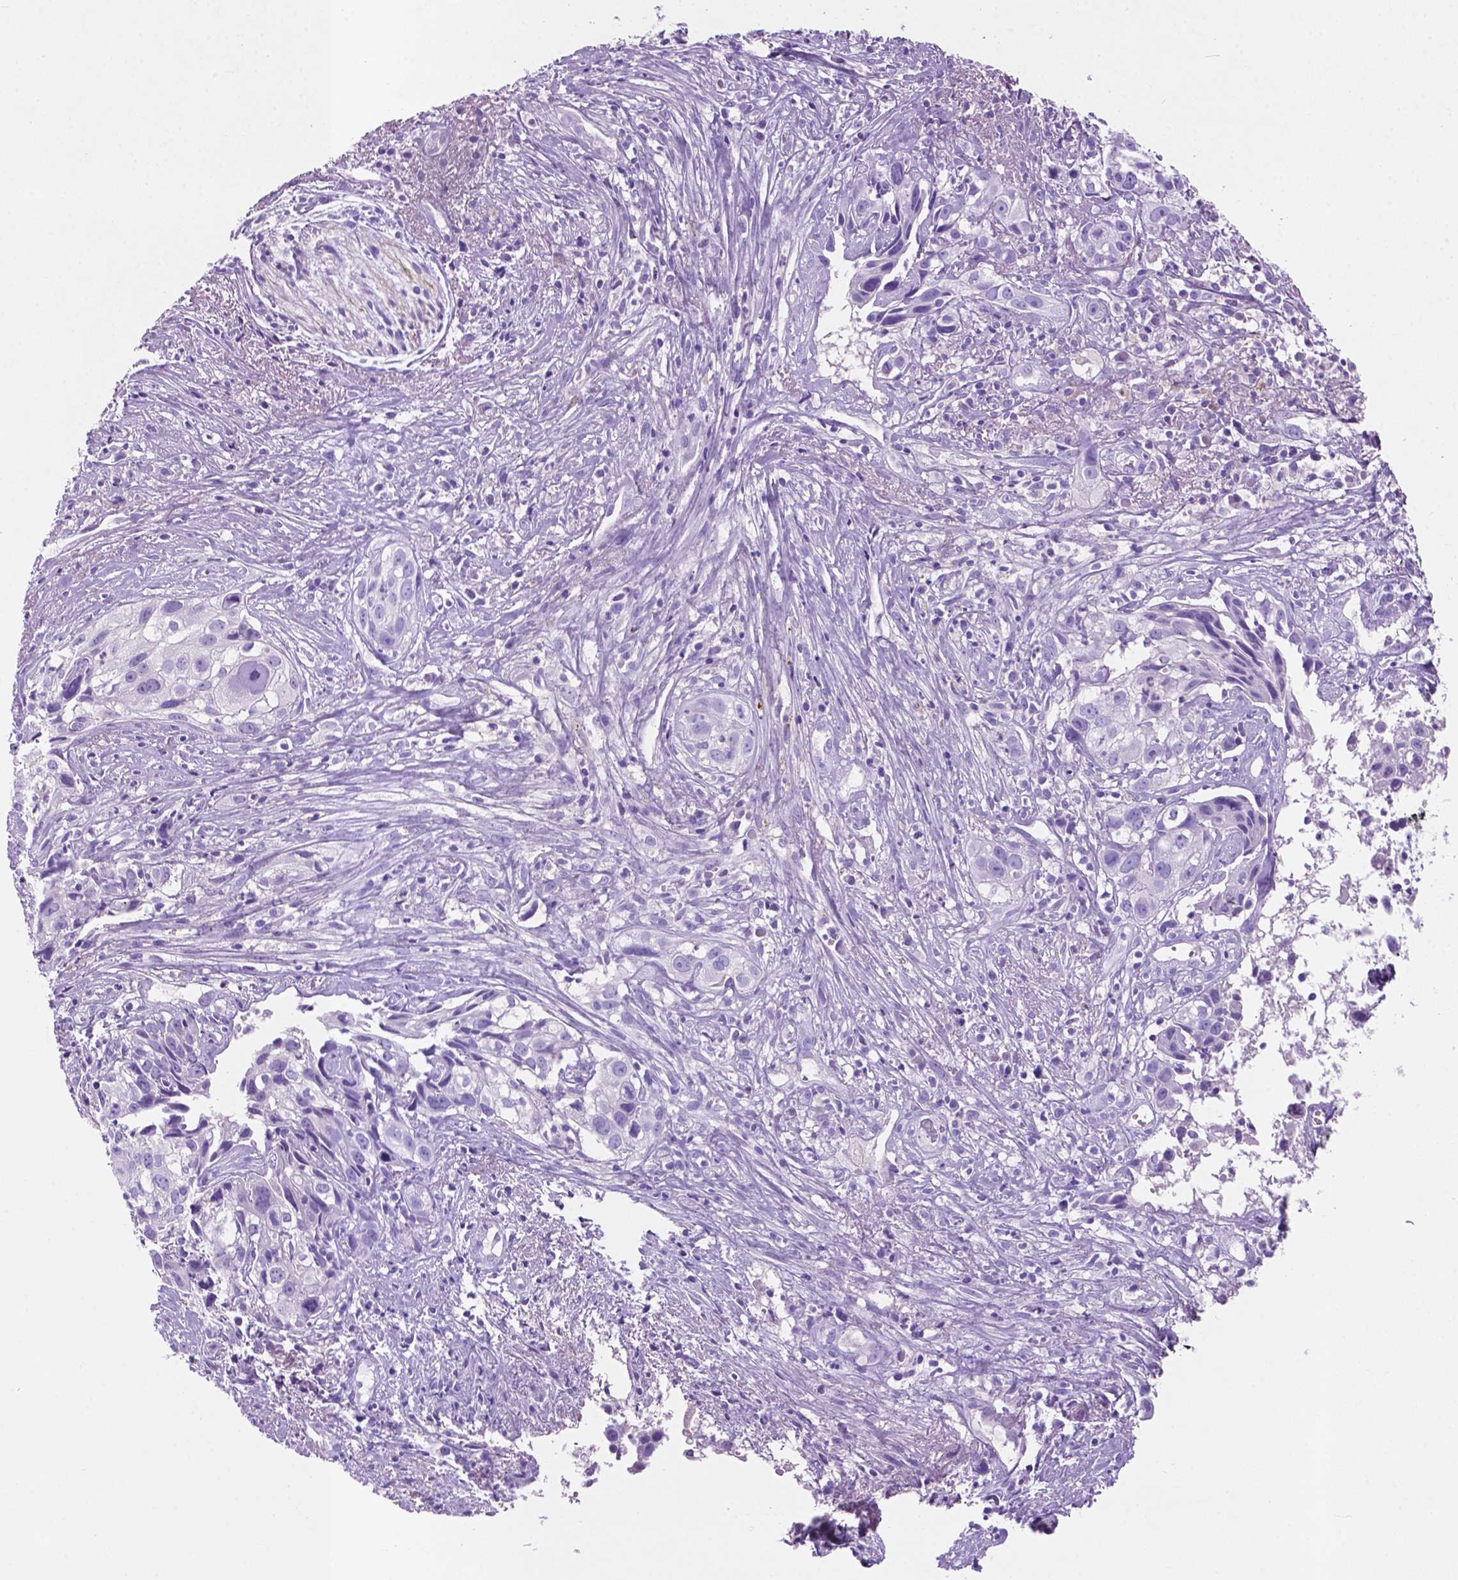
{"staining": {"intensity": "negative", "quantity": "none", "location": "none"}, "tissue": "cervical cancer", "cell_type": "Tumor cells", "image_type": "cancer", "snomed": [{"axis": "morphology", "description": "Squamous cell carcinoma, NOS"}, {"axis": "topography", "description": "Cervix"}], "caption": "Cervical squamous cell carcinoma stained for a protein using immunohistochemistry (IHC) demonstrates no expression tumor cells.", "gene": "POU4F1", "patient": {"sex": "female", "age": 53}}